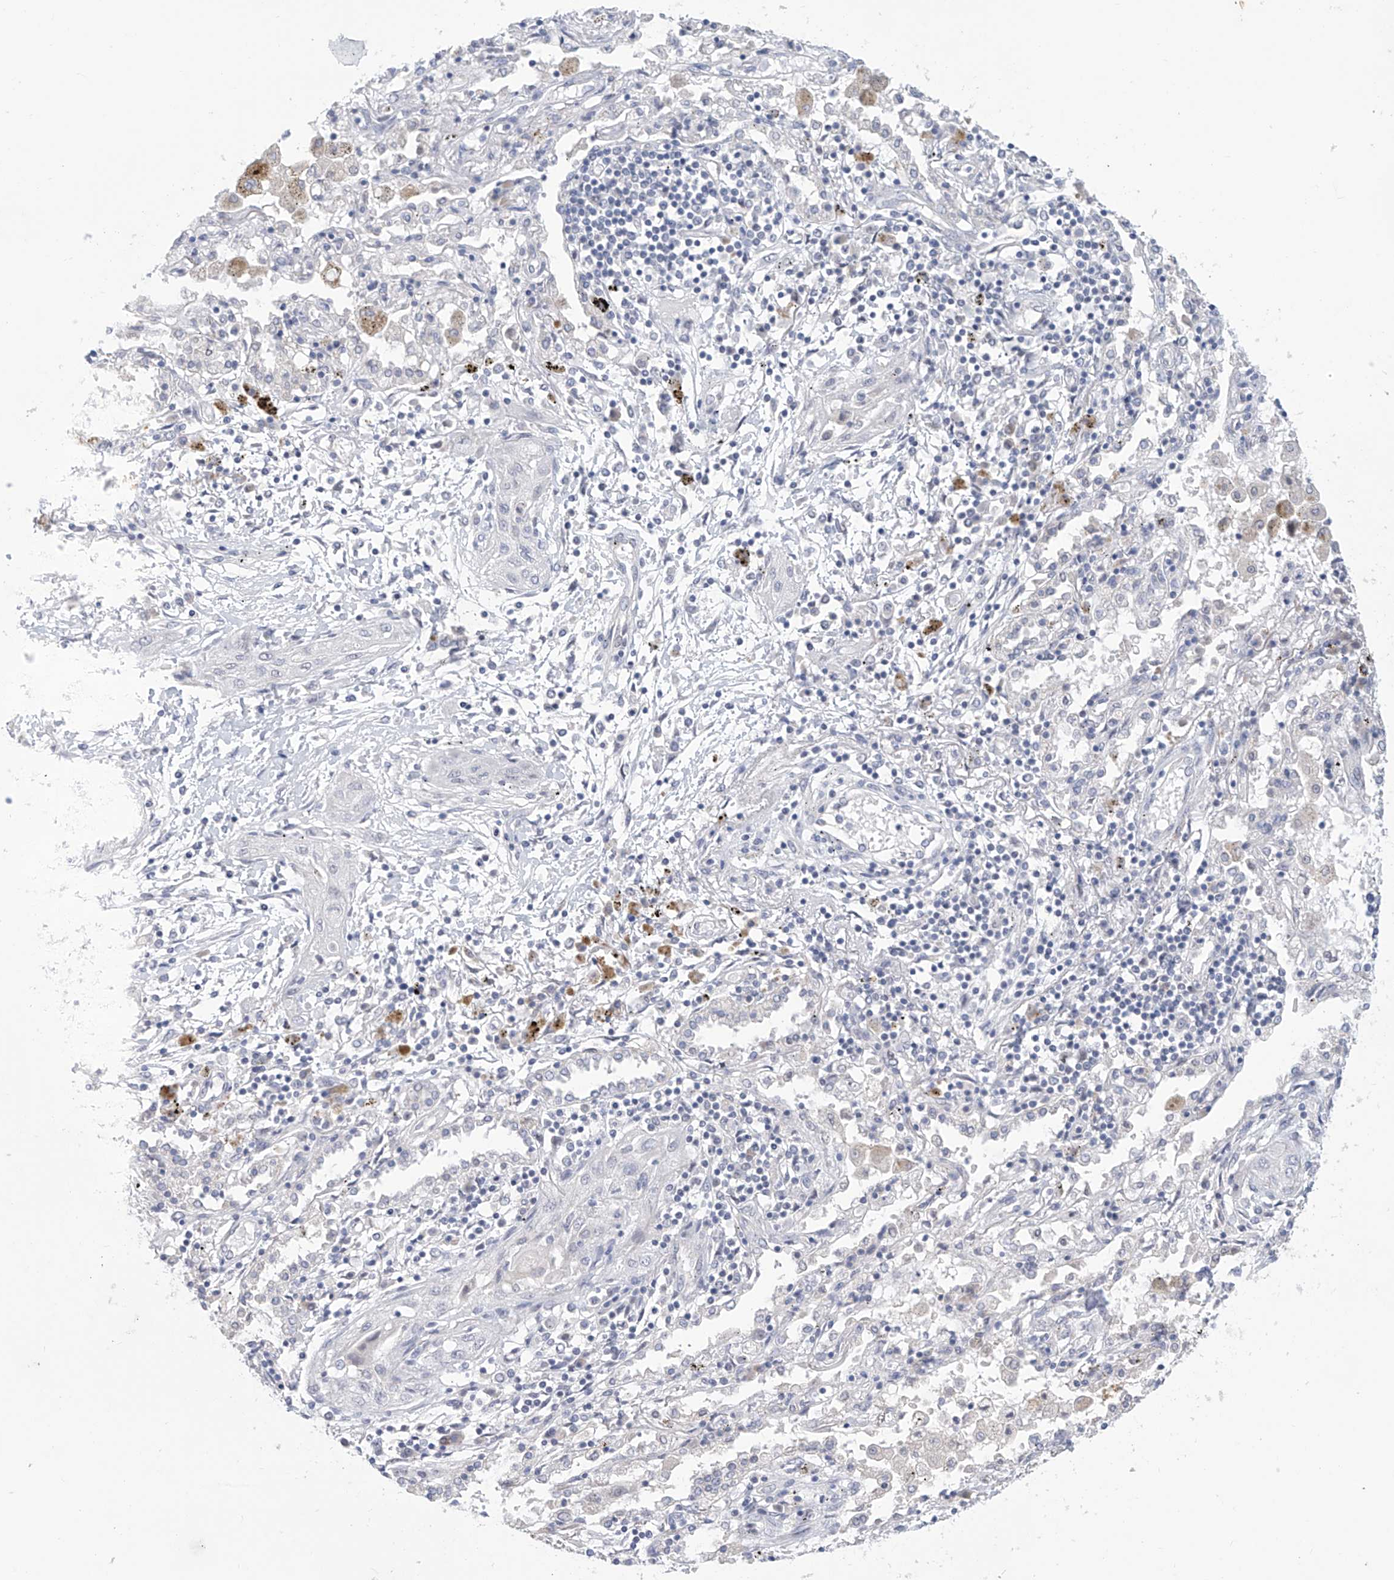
{"staining": {"intensity": "negative", "quantity": "none", "location": "none"}, "tissue": "lung cancer", "cell_type": "Tumor cells", "image_type": "cancer", "snomed": [{"axis": "morphology", "description": "Squamous cell carcinoma, NOS"}, {"axis": "topography", "description": "Lung"}], "caption": "This is an immunohistochemistry (IHC) micrograph of human lung squamous cell carcinoma. There is no positivity in tumor cells.", "gene": "IBA57", "patient": {"sex": "female", "age": 47}}